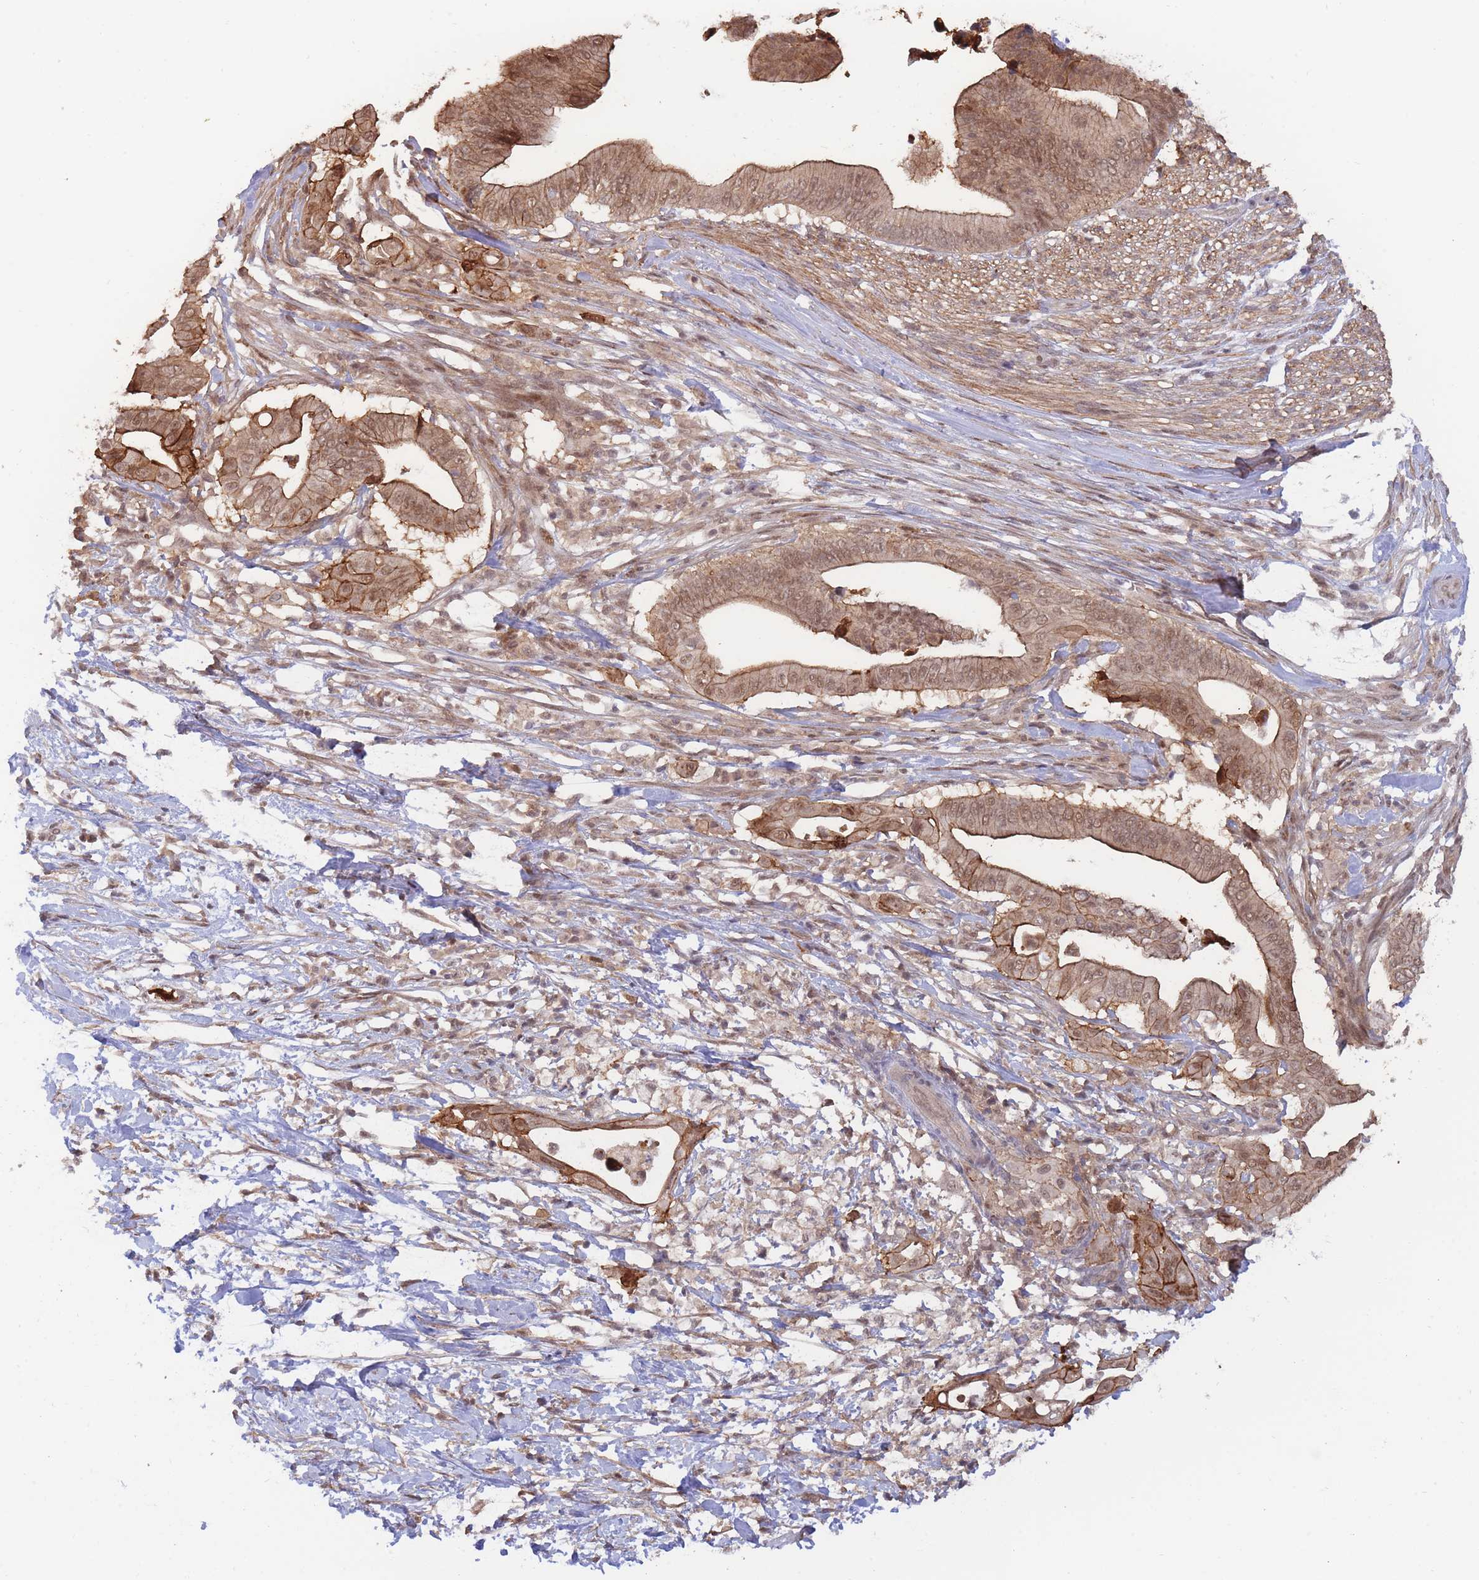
{"staining": {"intensity": "strong", "quantity": ">75%", "location": "cytoplasmic/membranous,nuclear"}, "tissue": "pancreatic cancer", "cell_type": "Tumor cells", "image_type": "cancer", "snomed": [{"axis": "morphology", "description": "Adenocarcinoma, NOS"}, {"axis": "topography", "description": "Pancreas"}], "caption": "Immunohistochemical staining of adenocarcinoma (pancreatic) reveals high levels of strong cytoplasmic/membranous and nuclear positivity in about >75% of tumor cells.", "gene": "BOD1L1", "patient": {"sex": "male", "age": 68}}